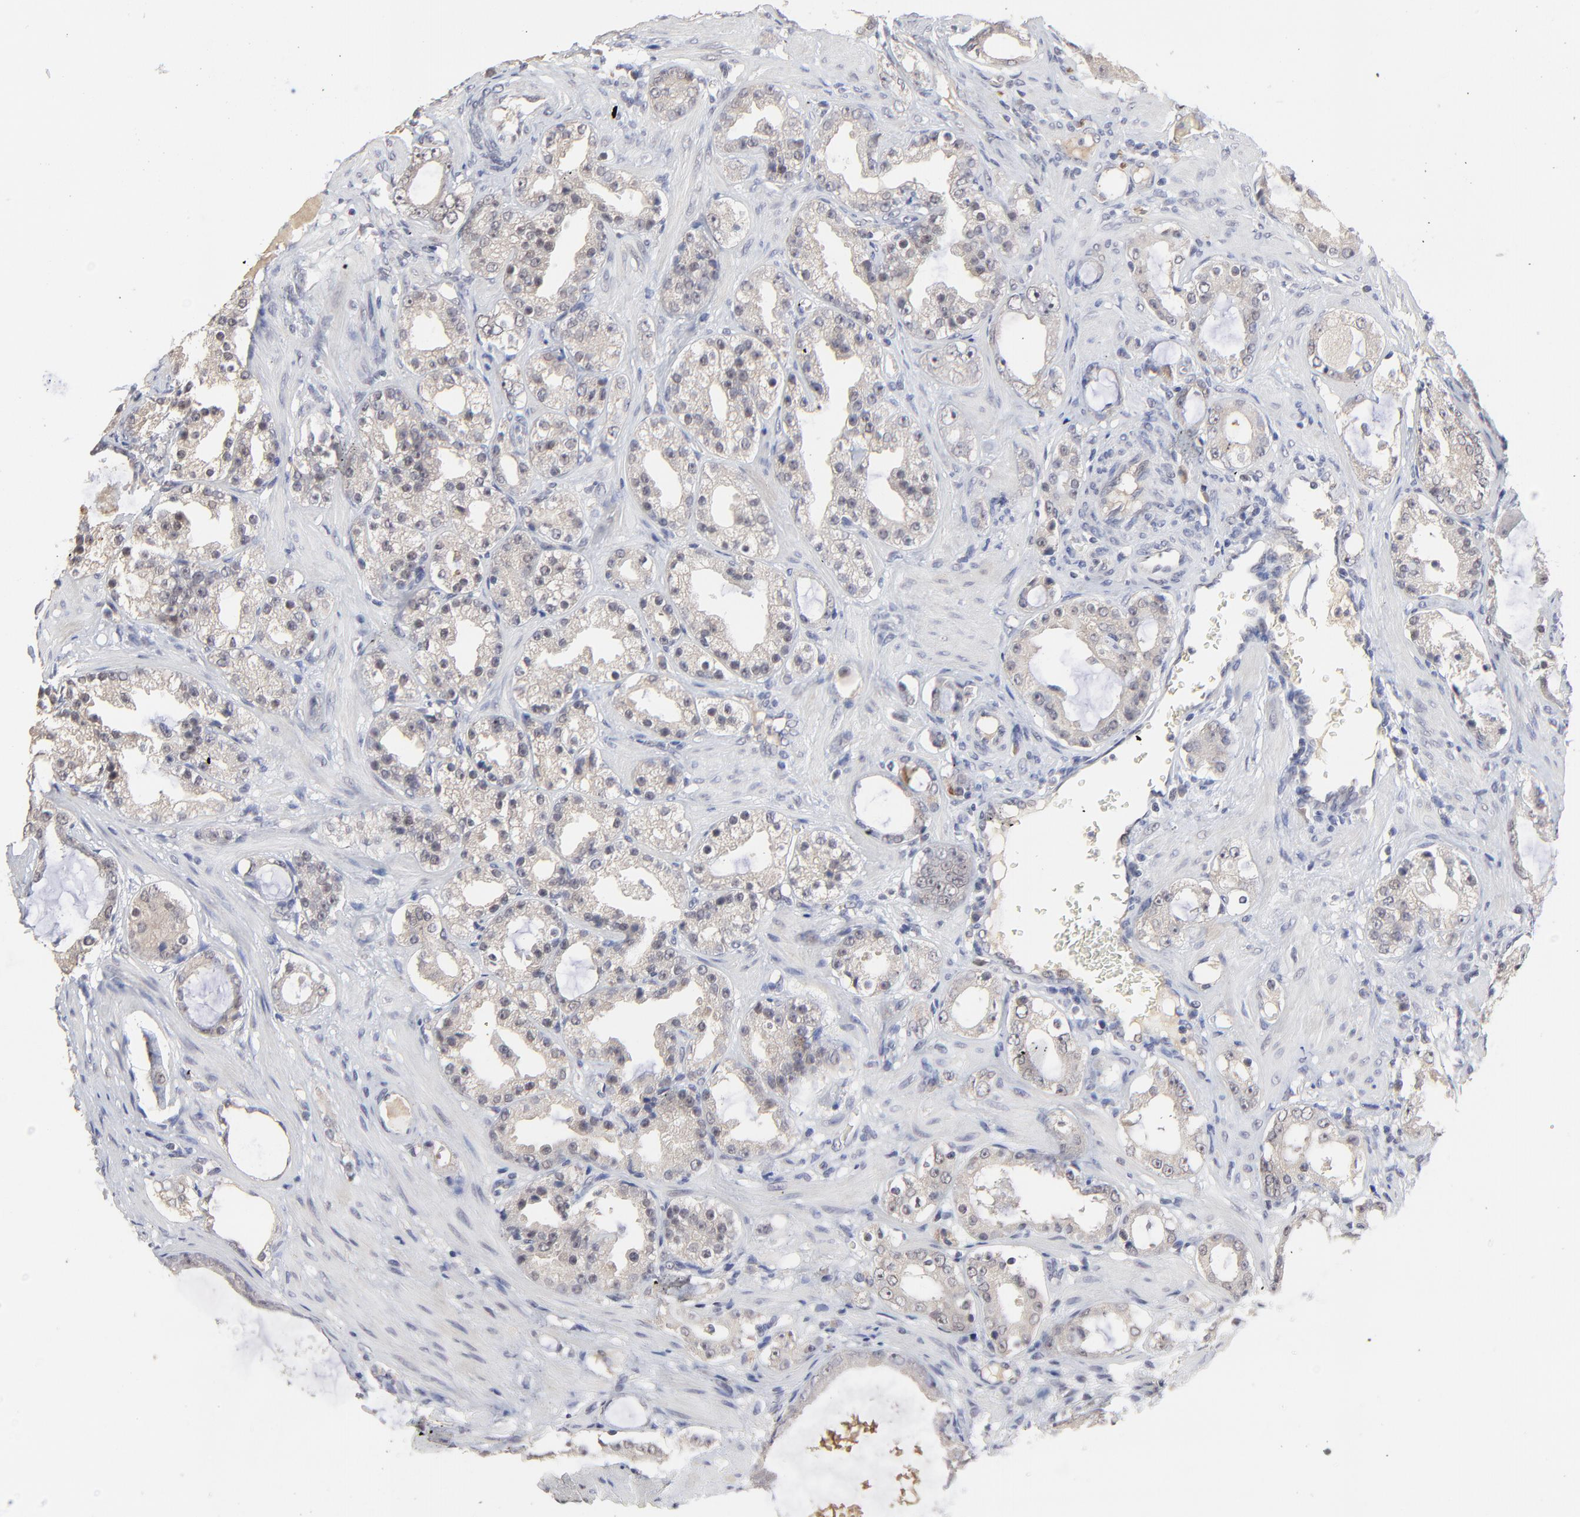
{"staining": {"intensity": "weak", "quantity": "<25%", "location": "nuclear"}, "tissue": "prostate cancer", "cell_type": "Tumor cells", "image_type": "cancer", "snomed": [{"axis": "morphology", "description": "Adenocarcinoma, Medium grade"}, {"axis": "topography", "description": "Prostate"}], "caption": "A high-resolution micrograph shows IHC staining of adenocarcinoma (medium-grade) (prostate), which reveals no significant positivity in tumor cells. (Stains: DAB (3,3'-diaminobenzidine) immunohistochemistry with hematoxylin counter stain, Microscopy: brightfield microscopy at high magnification).", "gene": "FAM199X", "patient": {"sex": "male", "age": 73}}